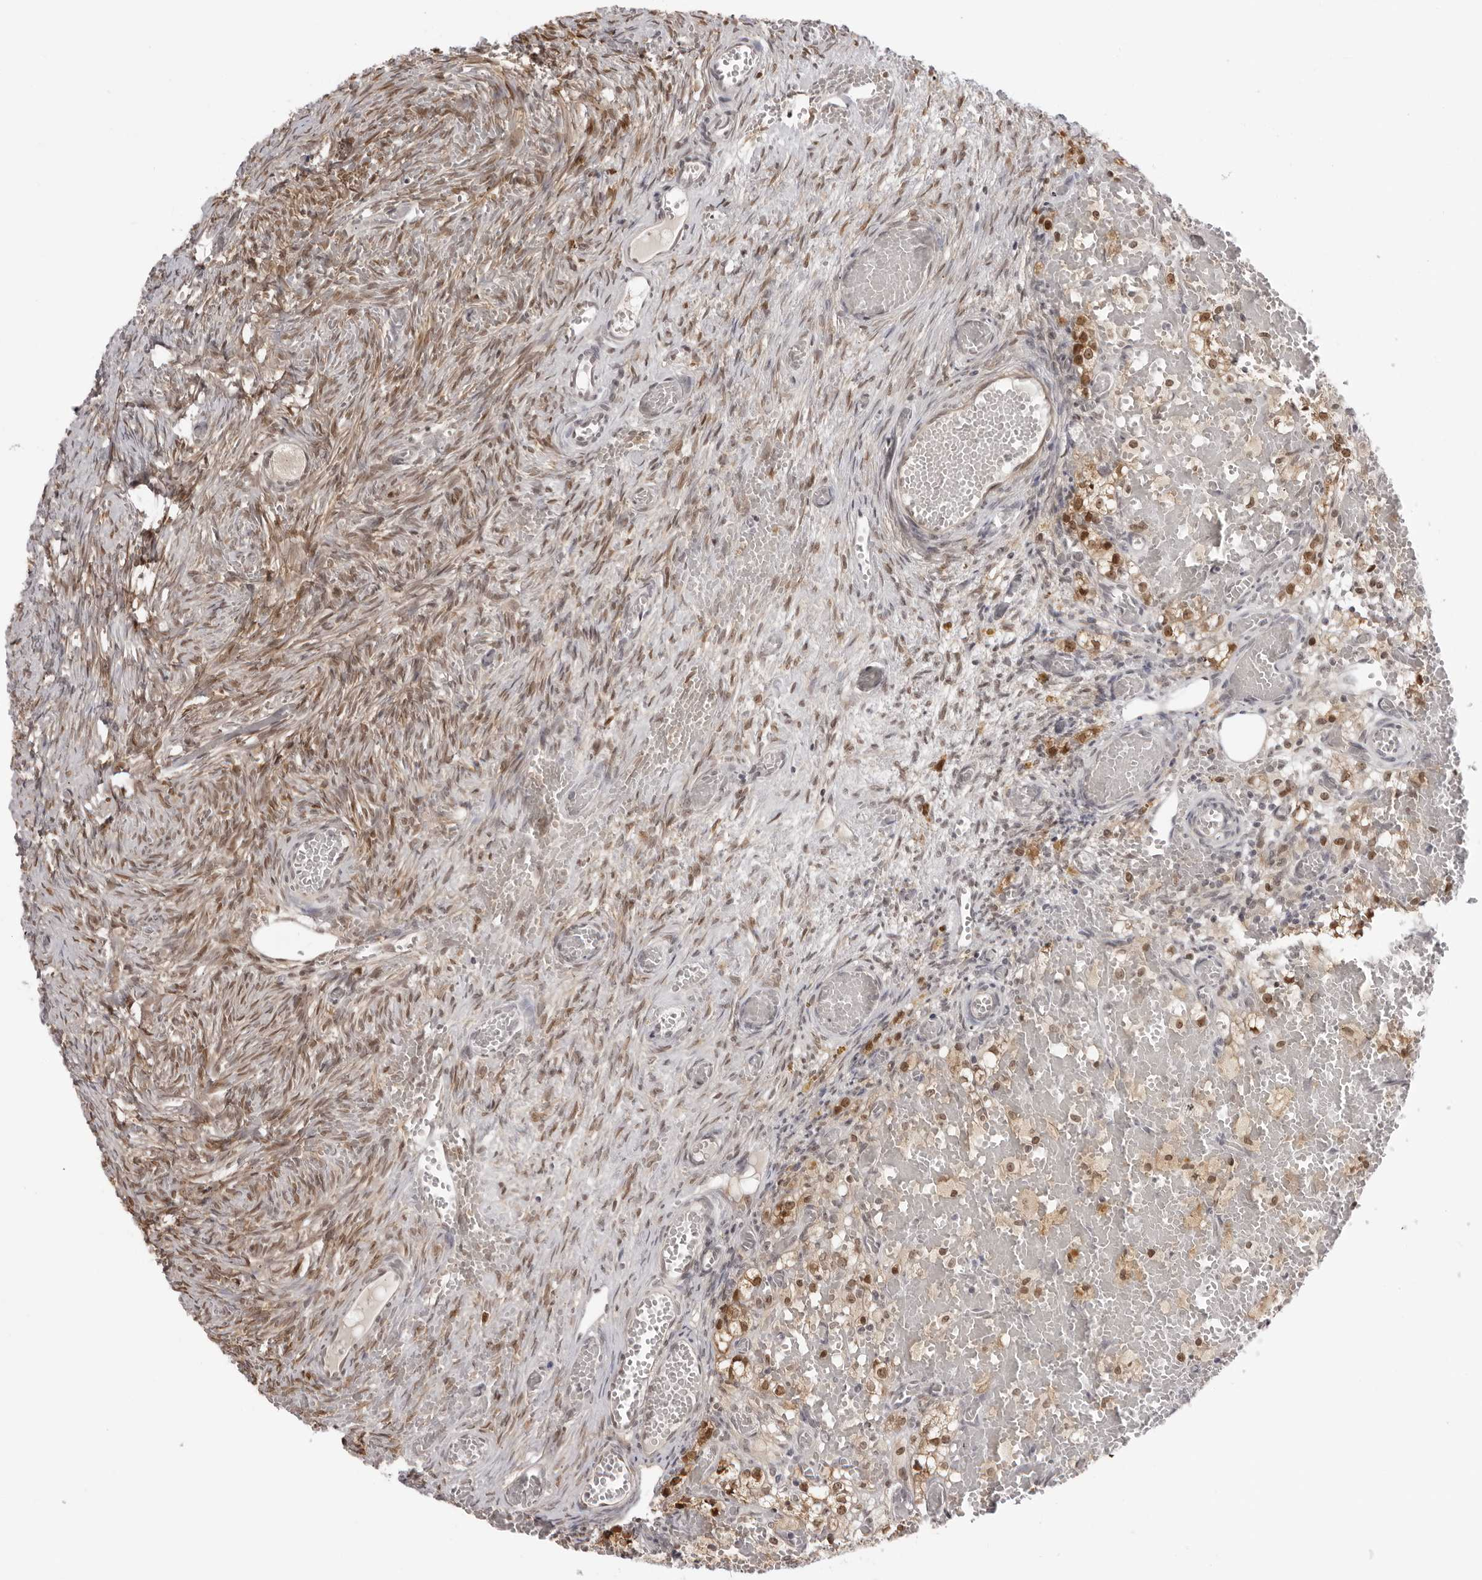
{"staining": {"intensity": "negative", "quantity": "none", "location": "none"}, "tissue": "ovary", "cell_type": "Follicle cells", "image_type": "normal", "snomed": [{"axis": "morphology", "description": "Adenocarcinoma, NOS"}, {"axis": "topography", "description": "Endometrium"}], "caption": "An immunohistochemistry micrograph of unremarkable ovary is shown. There is no staining in follicle cells of ovary.", "gene": "SRGAP2", "patient": {"sex": "female", "age": 32}}